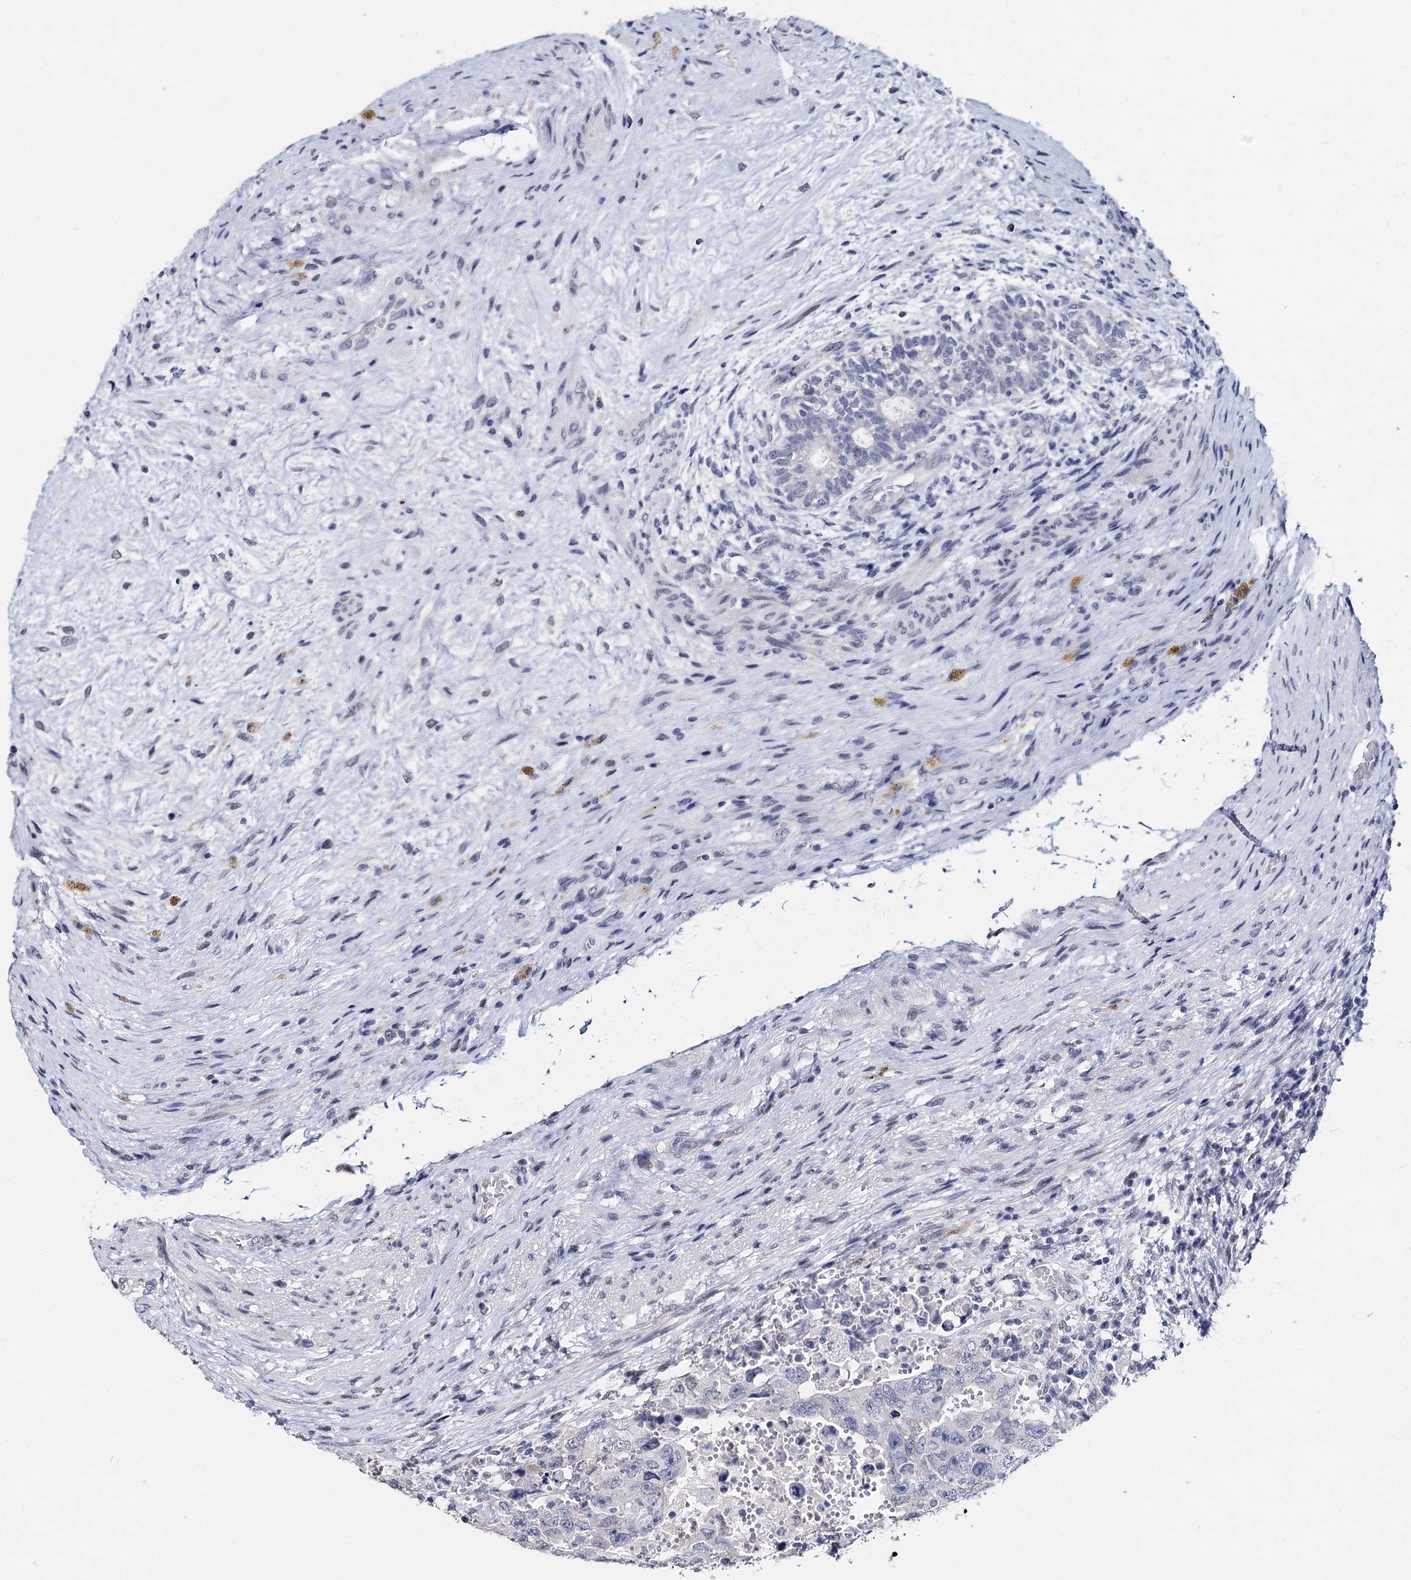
{"staining": {"intensity": "negative", "quantity": "none", "location": "none"}, "tissue": "testis cancer", "cell_type": "Tumor cells", "image_type": "cancer", "snomed": [{"axis": "morphology", "description": "Carcinoma, Embryonal, NOS"}, {"axis": "topography", "description": "Testis"}], "caption": "Immunohistochemistry micrograph of human testis embryonal carcinoma stained for a protein (brown), which displays no staining in tumor cells.", "gene": "MAGEA4", "patient": {"sex": "male", "age": 26}}